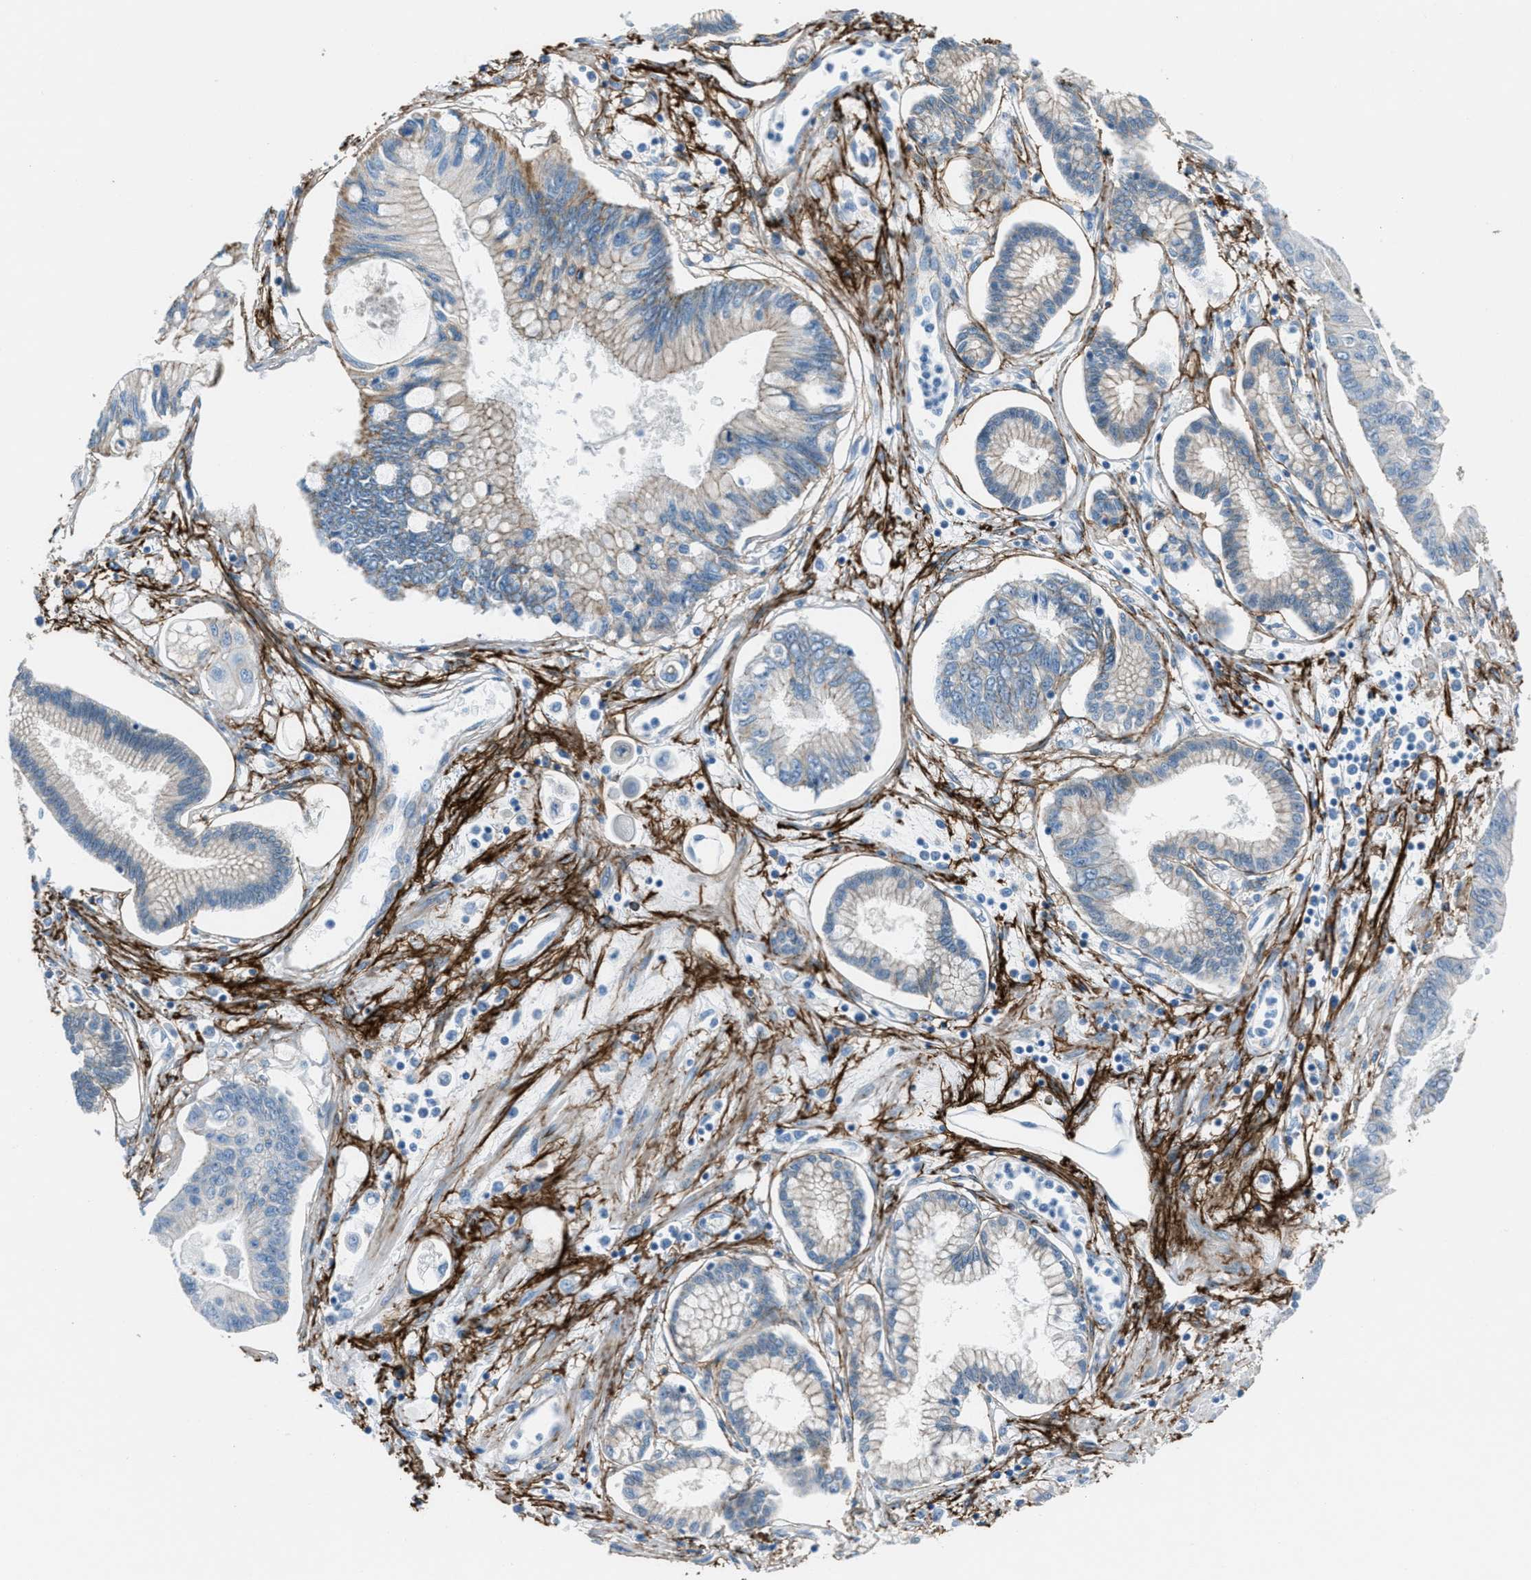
{"staining": {"intensity": "negative", "quantity": "none", "location": "none"}, "tissue": "pancreatic cancer", "cell_type": "Tumor cells", "image_type": "cancer", "snomed": [{"axis": "morphology", "description": "Adenocarcinoma, NOS"}, {"axis": "topography", "description": "Pancreas"}], "caption": "Human adenocarcinoma (pancreatic) stained for a protein using immunohistochemistry shows no staining in tumor cells.", "gene": "FBN1", "patient": {"sex": "female", "age": 77}}